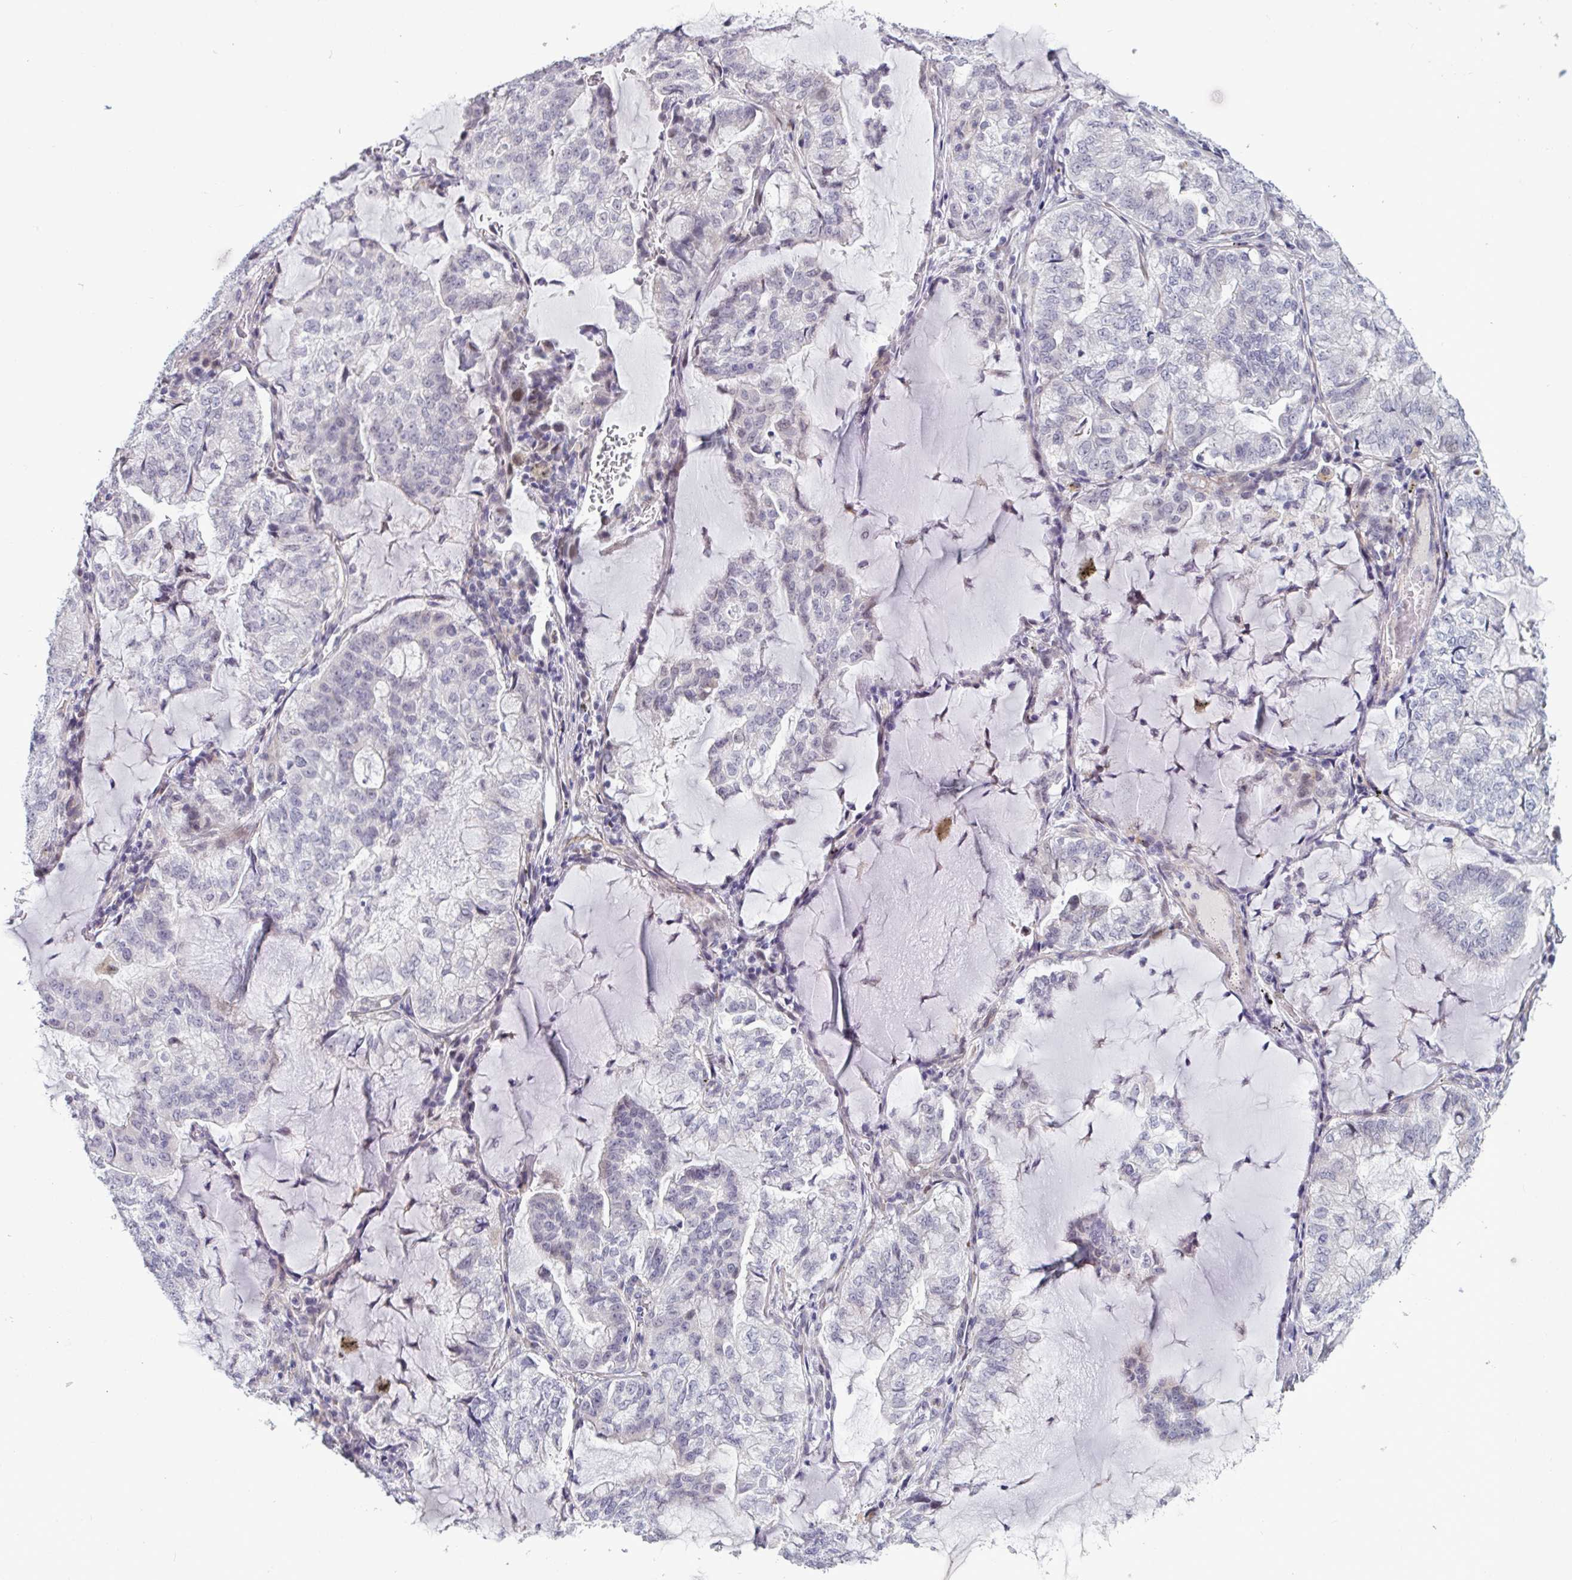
{"staining": {"intensity": "negative", "quantity": "none", "location": "none"}, "tissue": "lung cancer", "cell_type": "Tumor cells", "image_type": "cancer", "snomed": [{"axis": "morphology", "description": "Adenocarcinoma, NOS"}, {"axis": "topography", "description": "Lymph node"}, {"axis": "topography", "description": "Lung"}], "caption": "This is a histopathology image of immunohistochemistry (IHC) staining of adenocarcinoma (lung), which shows no expression in tumor cells.", "gene": "TCEAL8", "patient": {"sex": "male", "age": 66}}